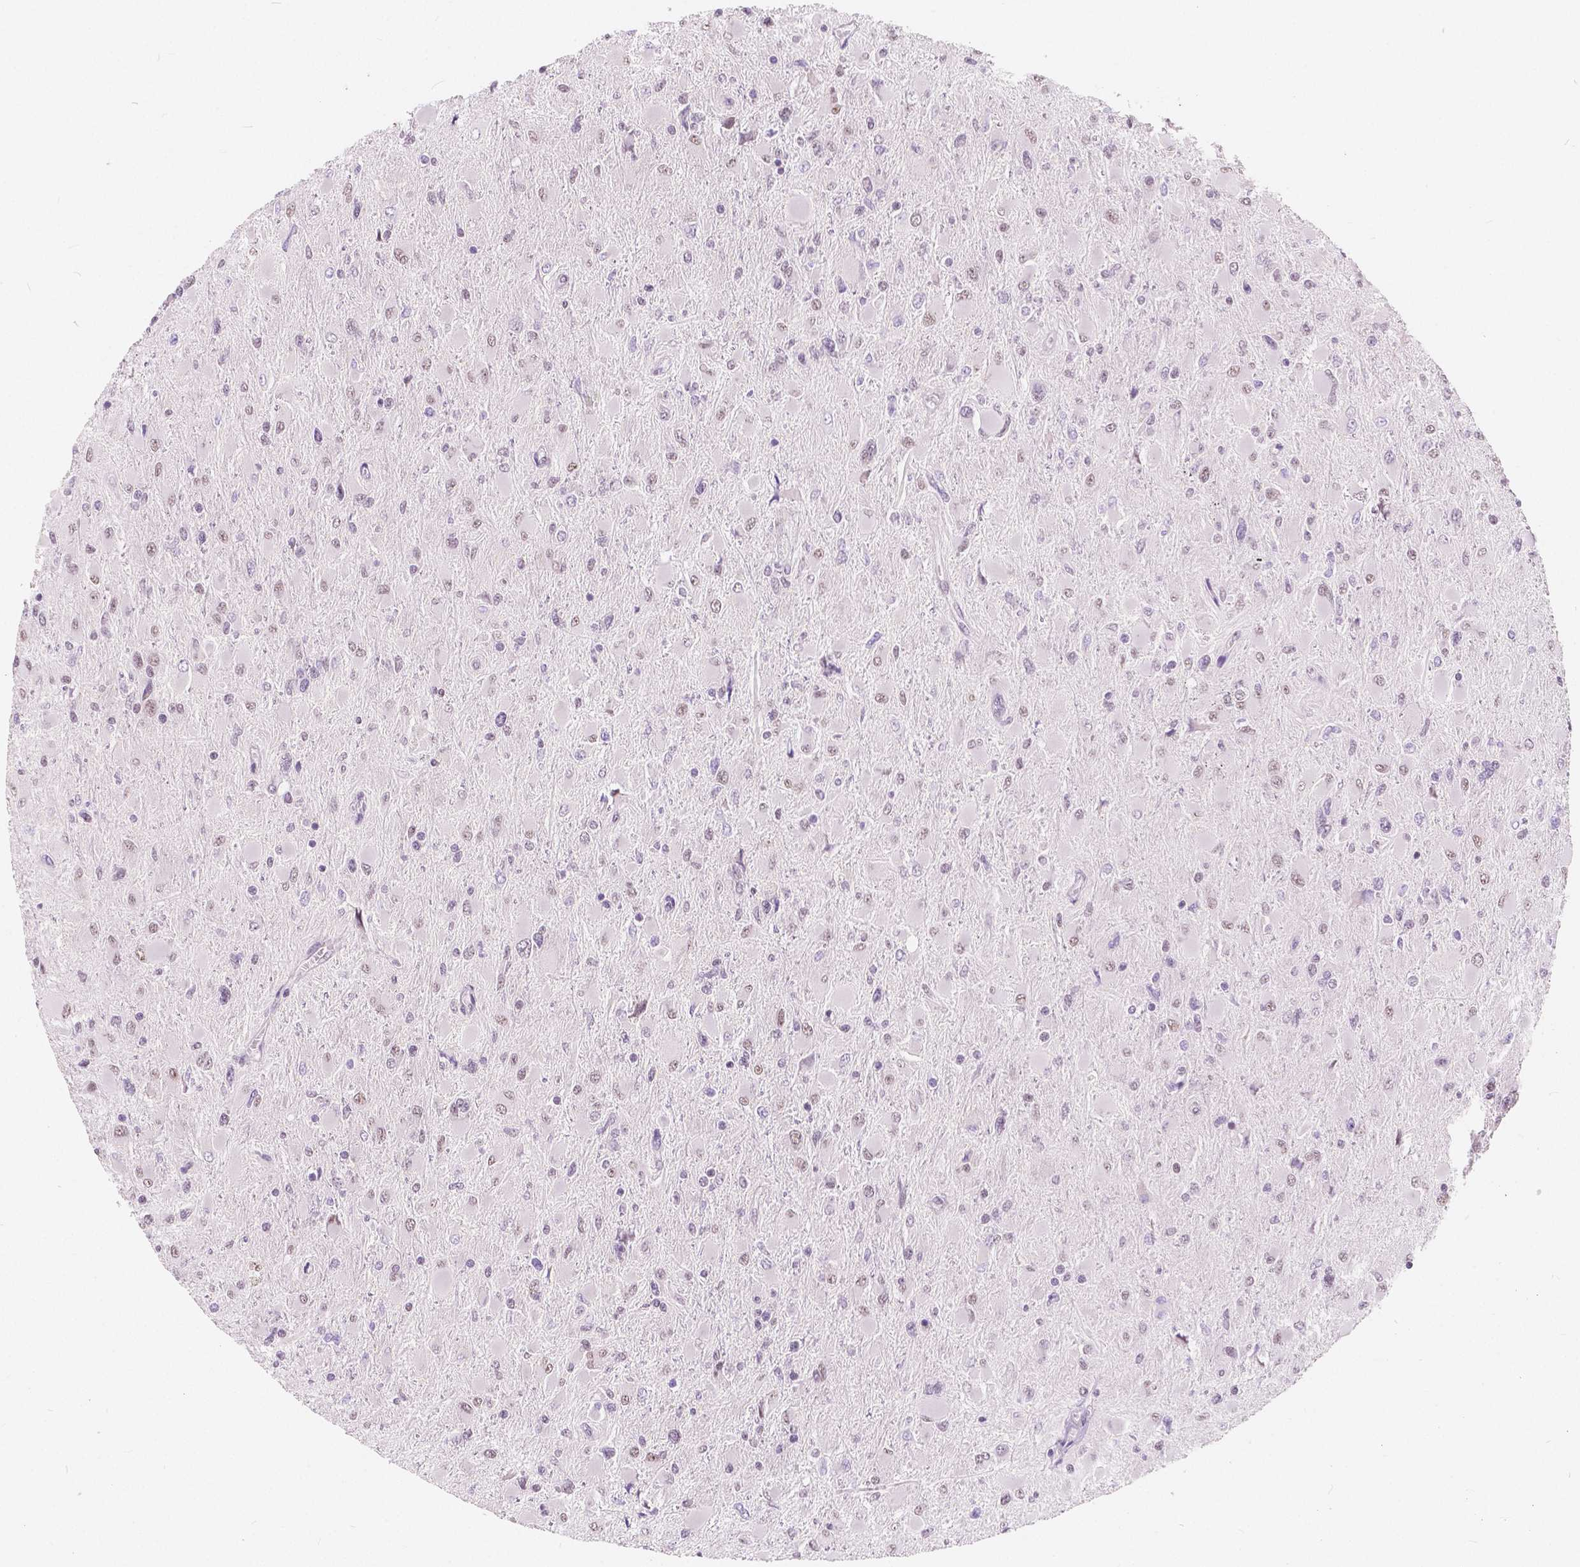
{"staining": {"intensity": "negative", "quantity": "none", "location": "none"}, "tissue": "glioma", "cell_type": "Tumor cells", "image_type": "cancer", "snomed": [{"axis": "morphology", "description": "Glioma, malignant, High grade"}, {"axis": "topography", "description": "Cerebral cortex"}], "caption": "Immunohistochemistry (IHC) micrograph of malignant glioma (high-grade) stained for a protein (brown), which reveals no positivity in tumor cells. (DAB (3,3'-diaminobenzidine) immunohistochemistry (IHC), high magnification).", "gene": "NOLC1", "patient": {"sex": "female", "age": 36}}